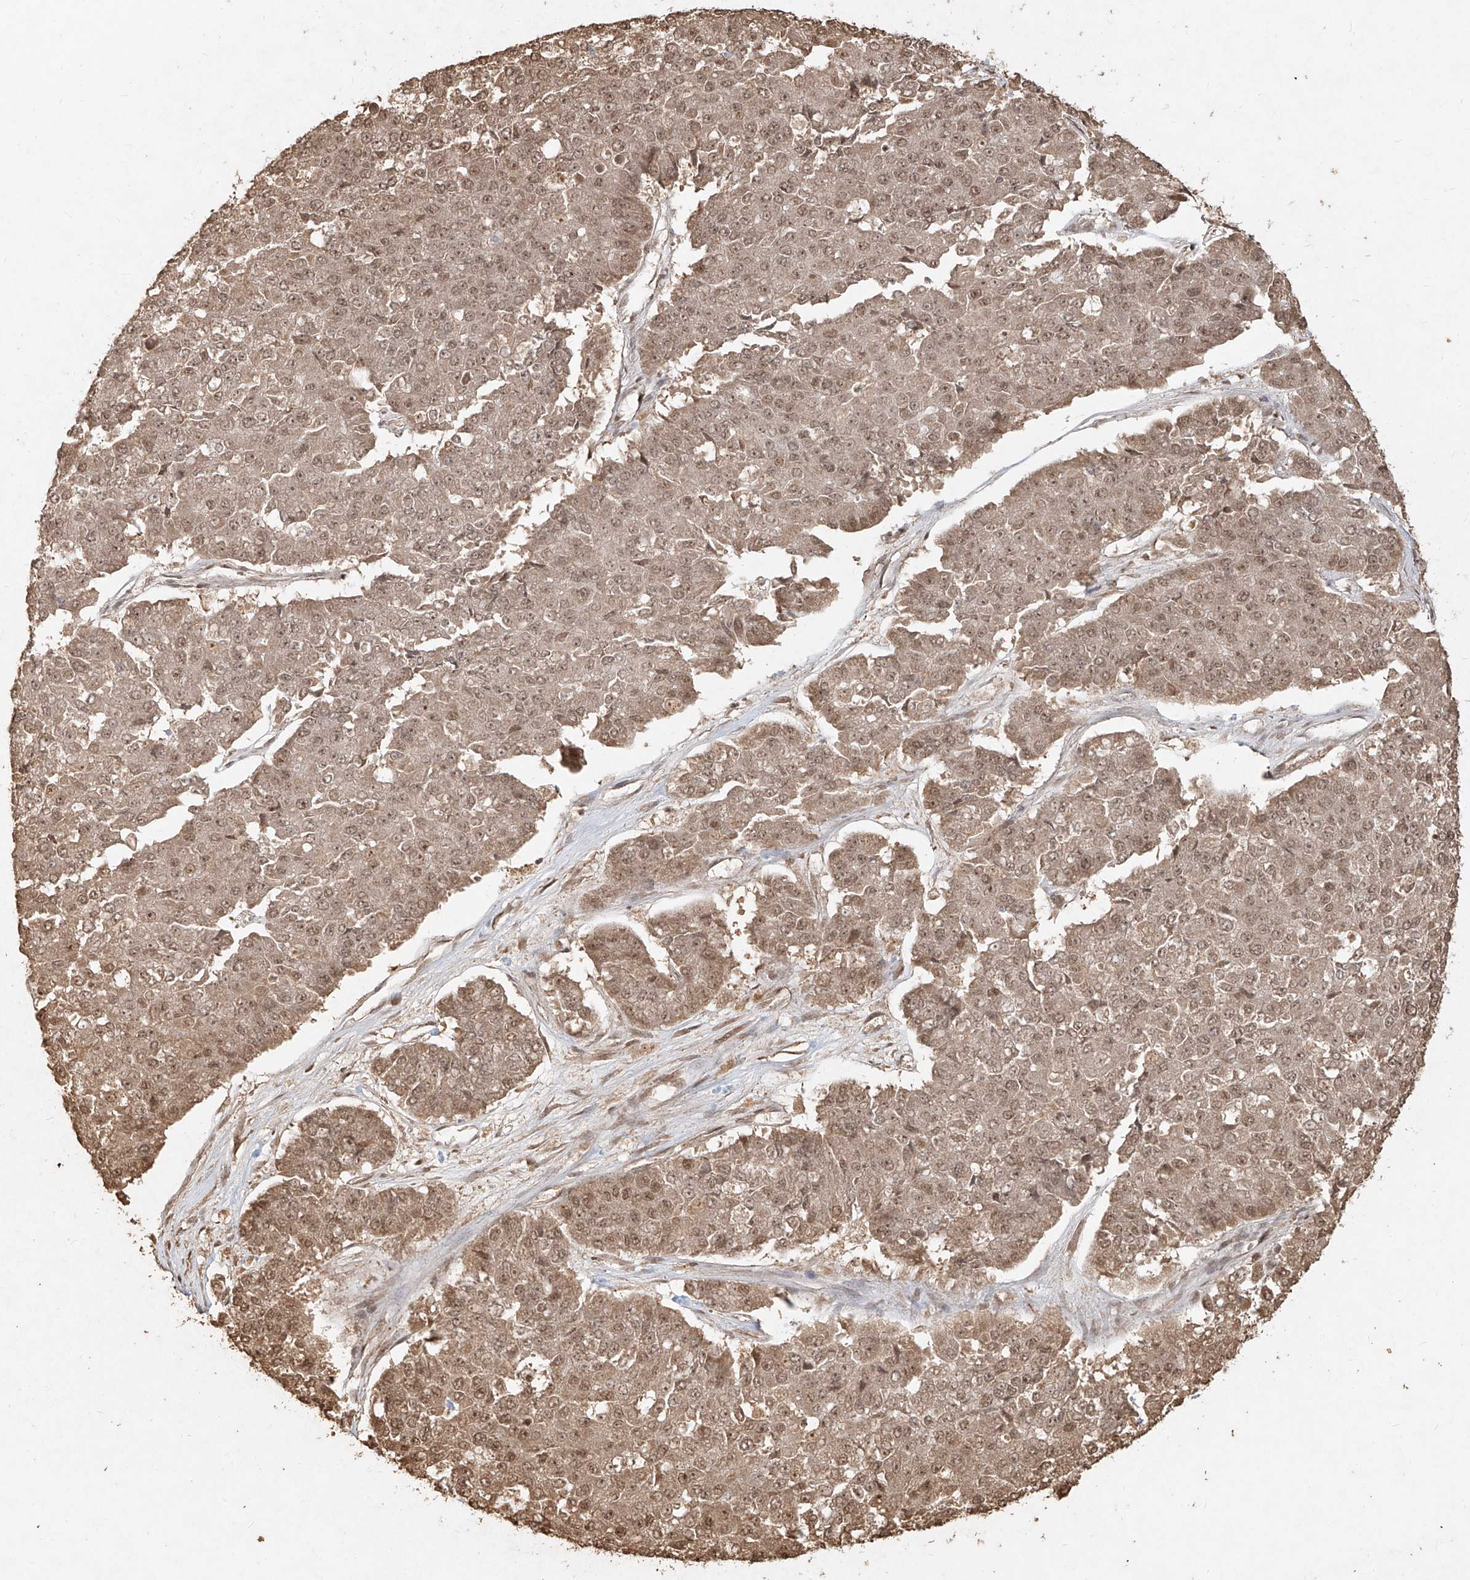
{"staining": {"intensity": "weak", "quantity": ">75%", "location": "nuclear"}, "tissue": "pancreatic cancer", "cell_type": "Tumor cells", "image_type": "cancer", "snomed": [{"axis": "morphology", "description": "Adenocarcinoma, NOS"}, {"axis": "topography", "description": "Pancreas"}], "caption": "Immunohistochemical staining of human pancreatic adenocarcinoma reveals low levels of weak nuclear protein expression in about >75% of tumor cells. The staining was performed using DAB, with brown indicating positive protein expression. Nuclei are stained blue with hematoxylin.", "gene": "UBE2K", "patient": {"sex": "male", "age": 50}}